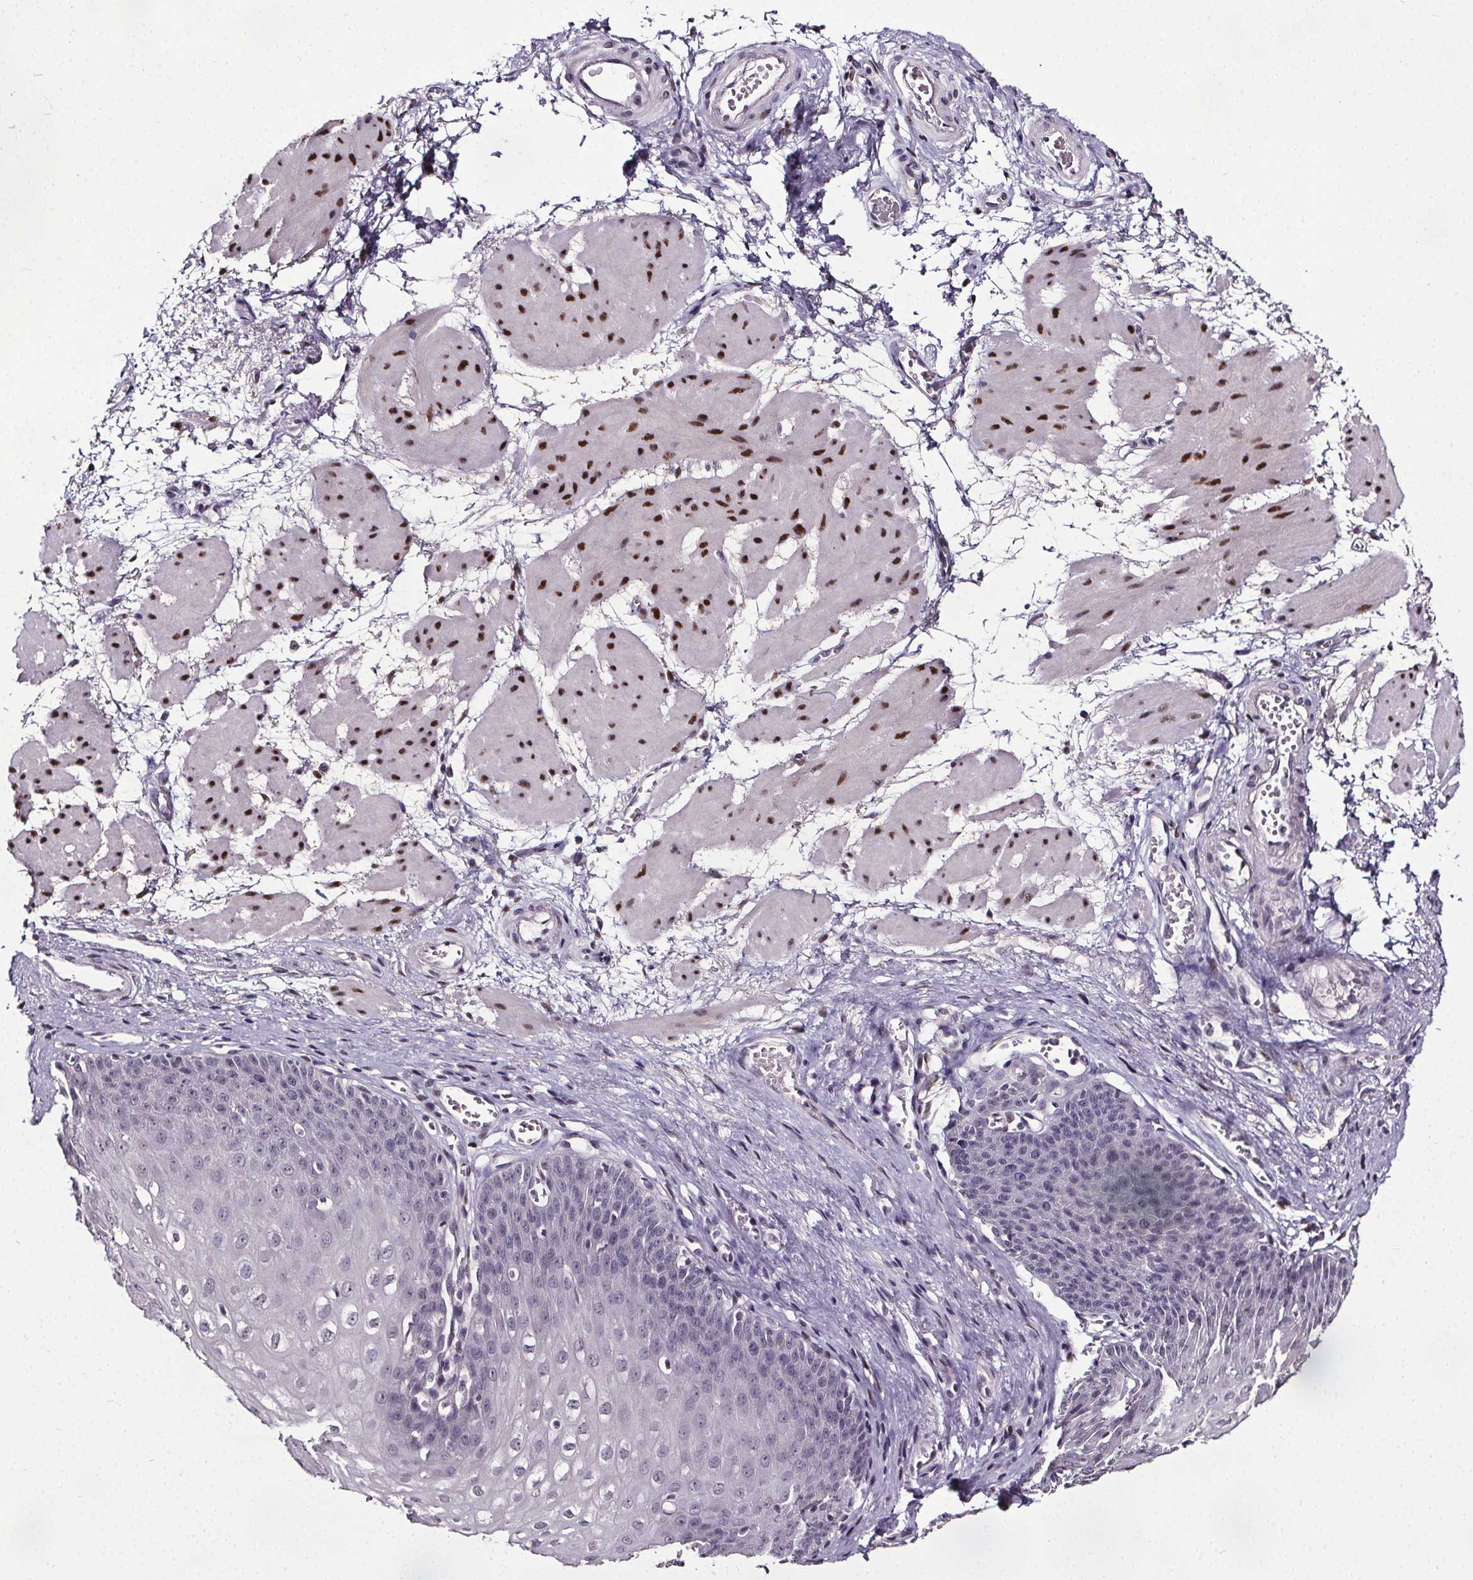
{"staining": {"intensity": "negative", "quantity": "none", "location": "none"}, "tissue": "esophagus", "cell_type": "Squamous epithelial cells", "image_type": "normal", "snomed": [{"axis": "morphology", "description": "Normal tissue, NOS"}, {"axis": "topography", "description": "Esophagus"}], "caption": "The histopathology image displays no significant positivity in squamous epithelial cells of esophagus.", "gene": "NKX6", "patient": {"sex": "male", "age": 71}}